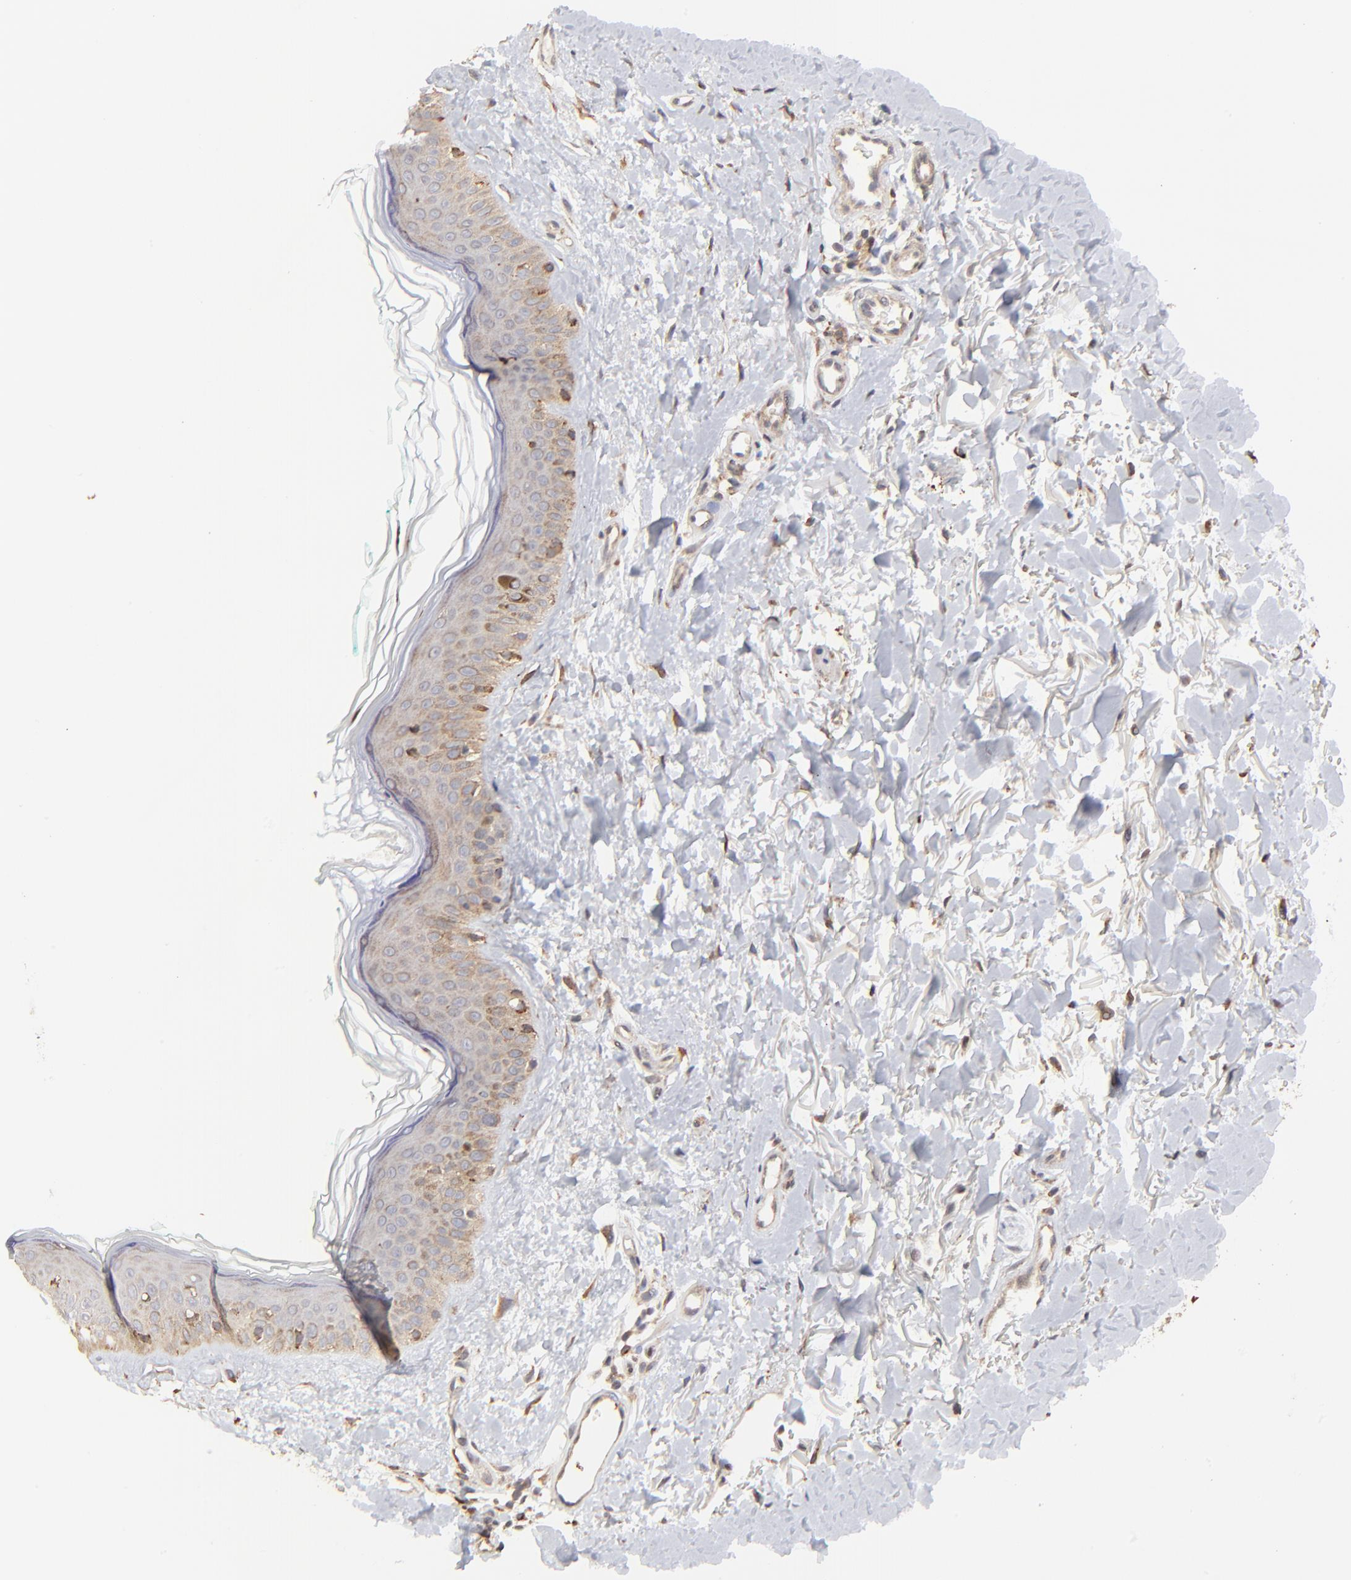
{"staining": {"intensity": "moderate", "quantity": ">75%", "location": "cytoplasmic/membranous"}, "tissue": "skin", "cell_type": "Fibroblasts", "image_type": "normal", "snomed": [{"axis": "morphology", "description": "Normal tissue, NOS"}, {"axis": "topography", "description": "Skin"}], "caption": "Fibroblasts exhibit moderate cytoplasmic/membranous staining in approximately >75% of cells in unremarkable skin.", "gene": "ELP2", "patient": {"sex": "male", "age": 71}}